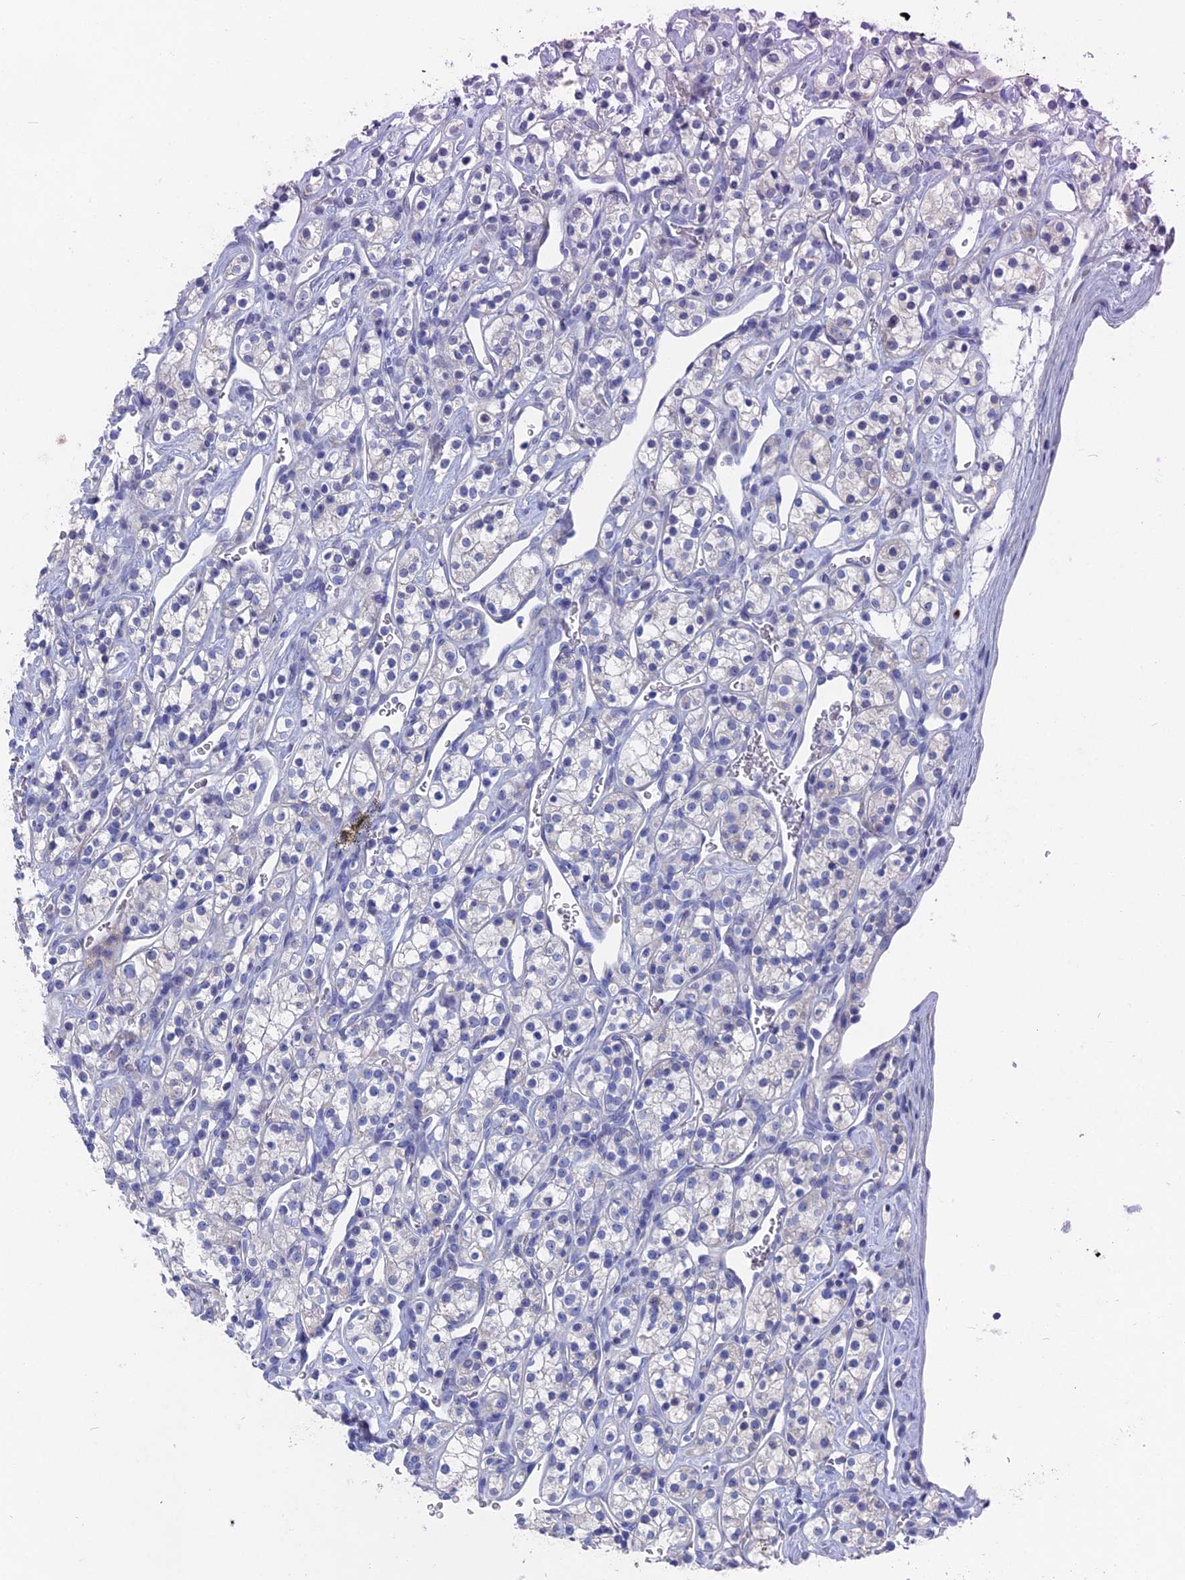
{"staining": {"intensity": "negative", "quantity": "none", "location": "none"}, "tissue": "renal cancer", "cell_type": "Tumor cells", "image_type": "cancer", "snomed": [{"axis": "morphology", "description": "Adenocarcinoma, NOS"}, {"axis": "topography", "description": "Kidney"}], "caption": "This is an IHC image of human renal cancer (adenocarcinoma). There is no positivity in tumor cells.", "gene": "HIGD1A", "patient": {"sex": "male", "age": 77}}